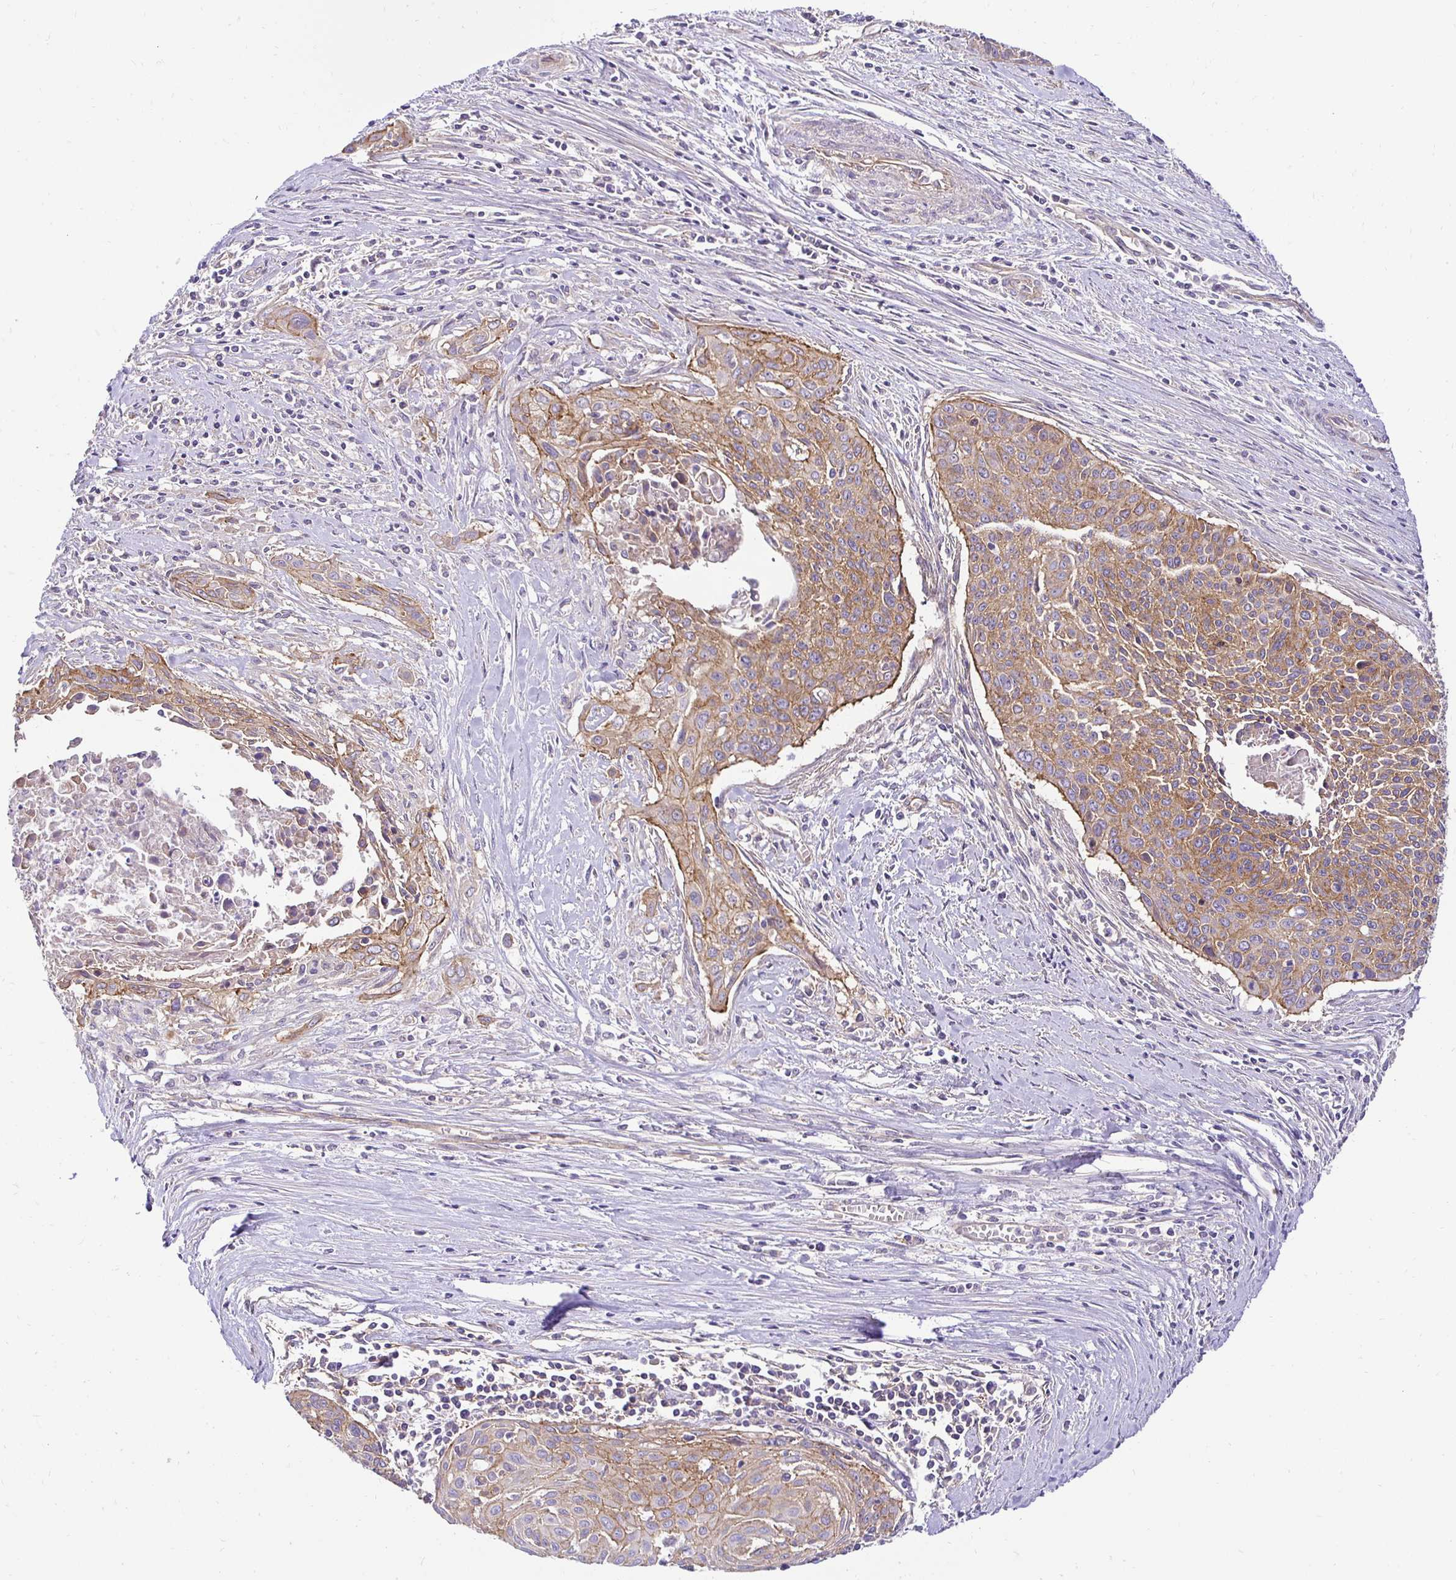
{"staining": {"intensity": "moderate", "quantity": ">75%", "location": "cytoplasmic/membranous"}, "tissue": "cervical cancer", "cell_type": "Tumor cells", "image_type": "cancer", "snomed": [{"axis": "morphology", "description": "Squamous cell carcinoma, NOS"}, {"axis": "topography", "description": "Cervix"}], "caption": "Human cervical cancer (squamous cell carcinoma) stained with a brown dye exhibits moderate cytoplasmic/membranous positive positivity in approximately >75% of tumor cells.", "gene": "SLC9A1", "patient": {"sex": "female", "age": 55}}